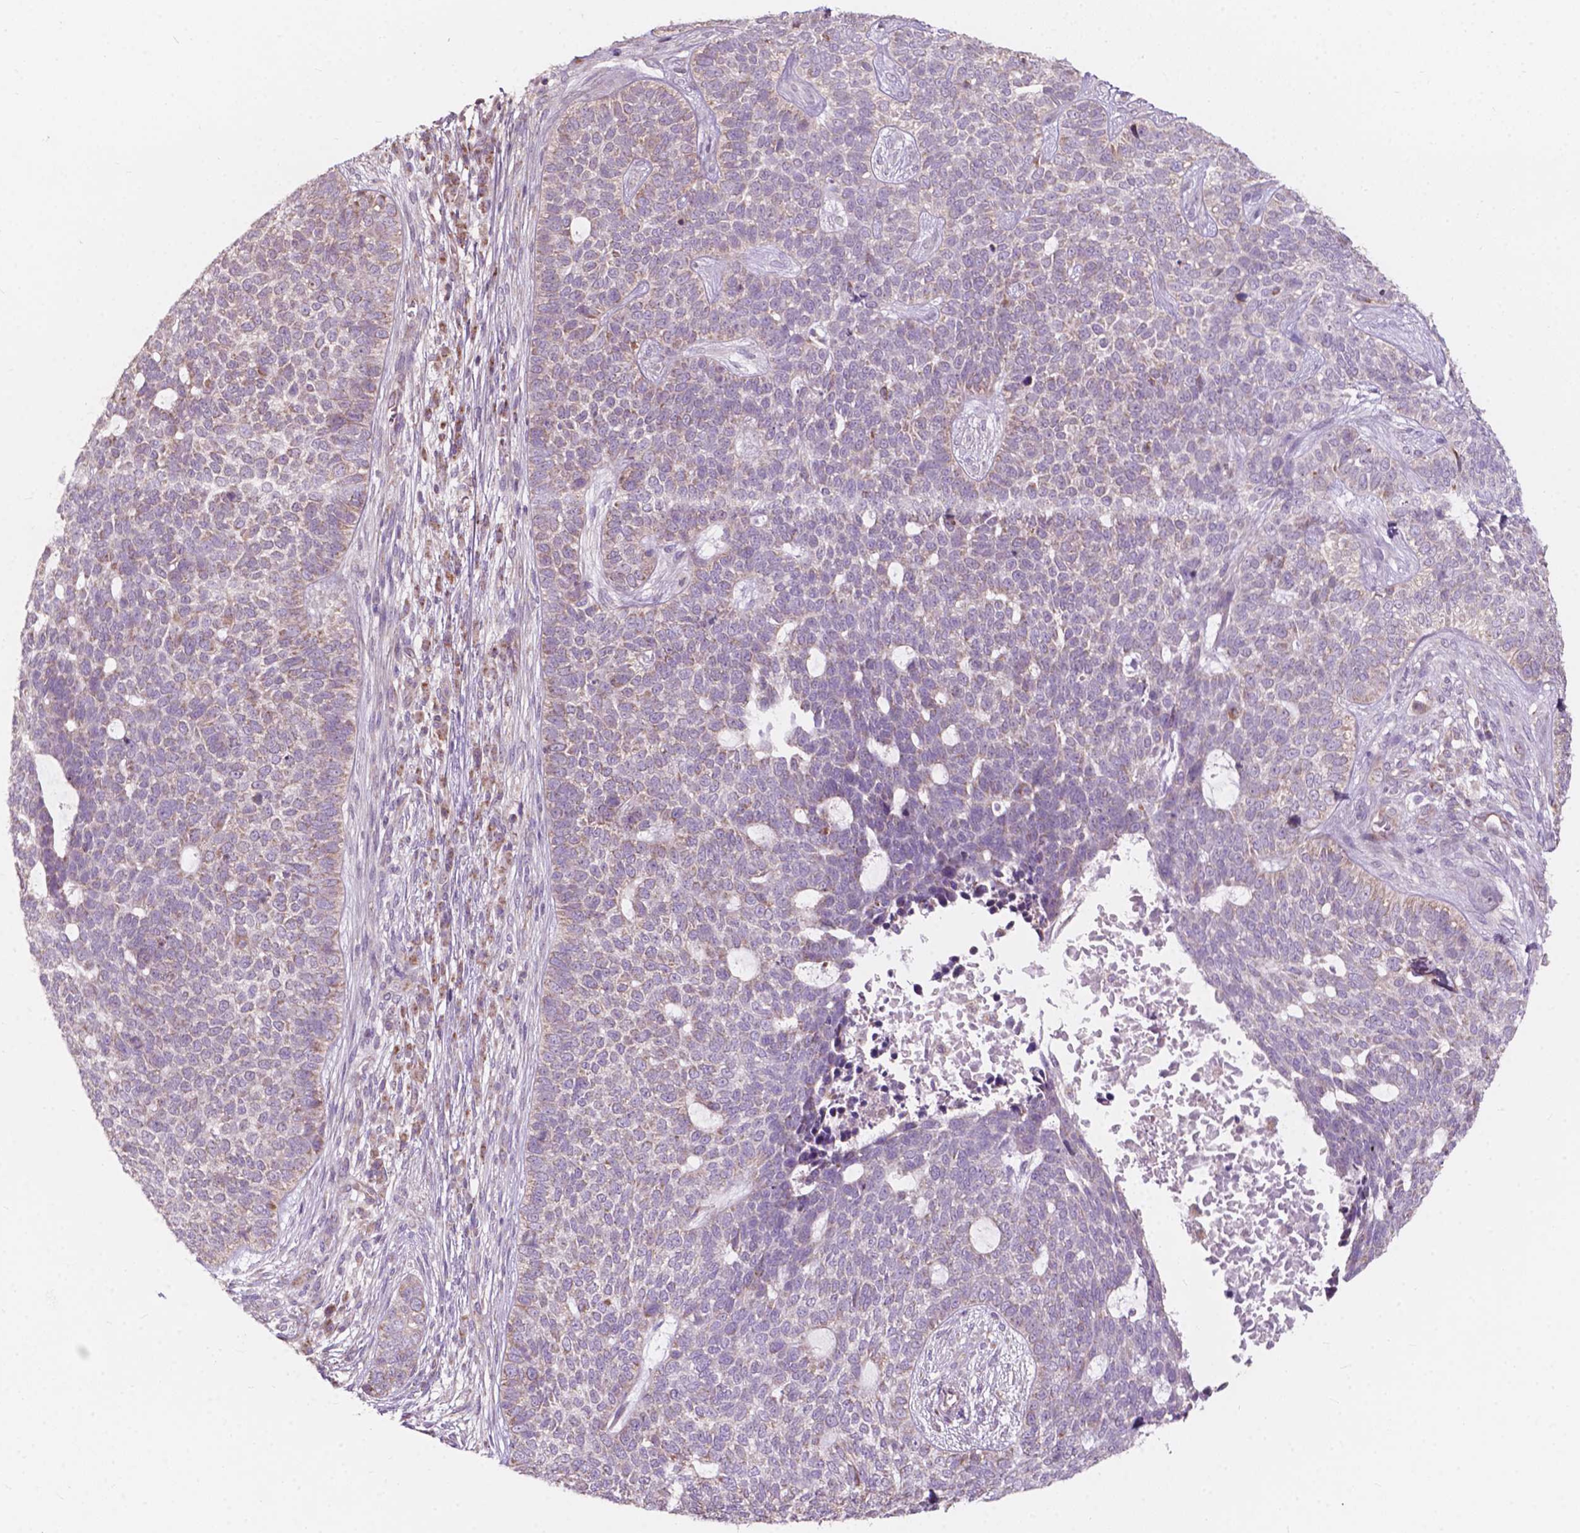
{"staining": {"intensity": "weak", "quantity": "25%-75%", "location": "cytoplasmic/membranous"}, "tissue": "skin cancer", "cell_type": "Tumor cells", "image_type": "cancer", "snomed": [{"axis": "morphology", "description": "Basal cell carcinoma"}, {"axis": "topography", "description": "Skin"}], "caption": "Skin cancer stained with immunohistochemistry (IHC) shows weak cytoplasmic/membranous expression in about 25%-75% of tumor cells.", "gene": "NDUFA10", "patient": {"sex": "female", "age": 69}}